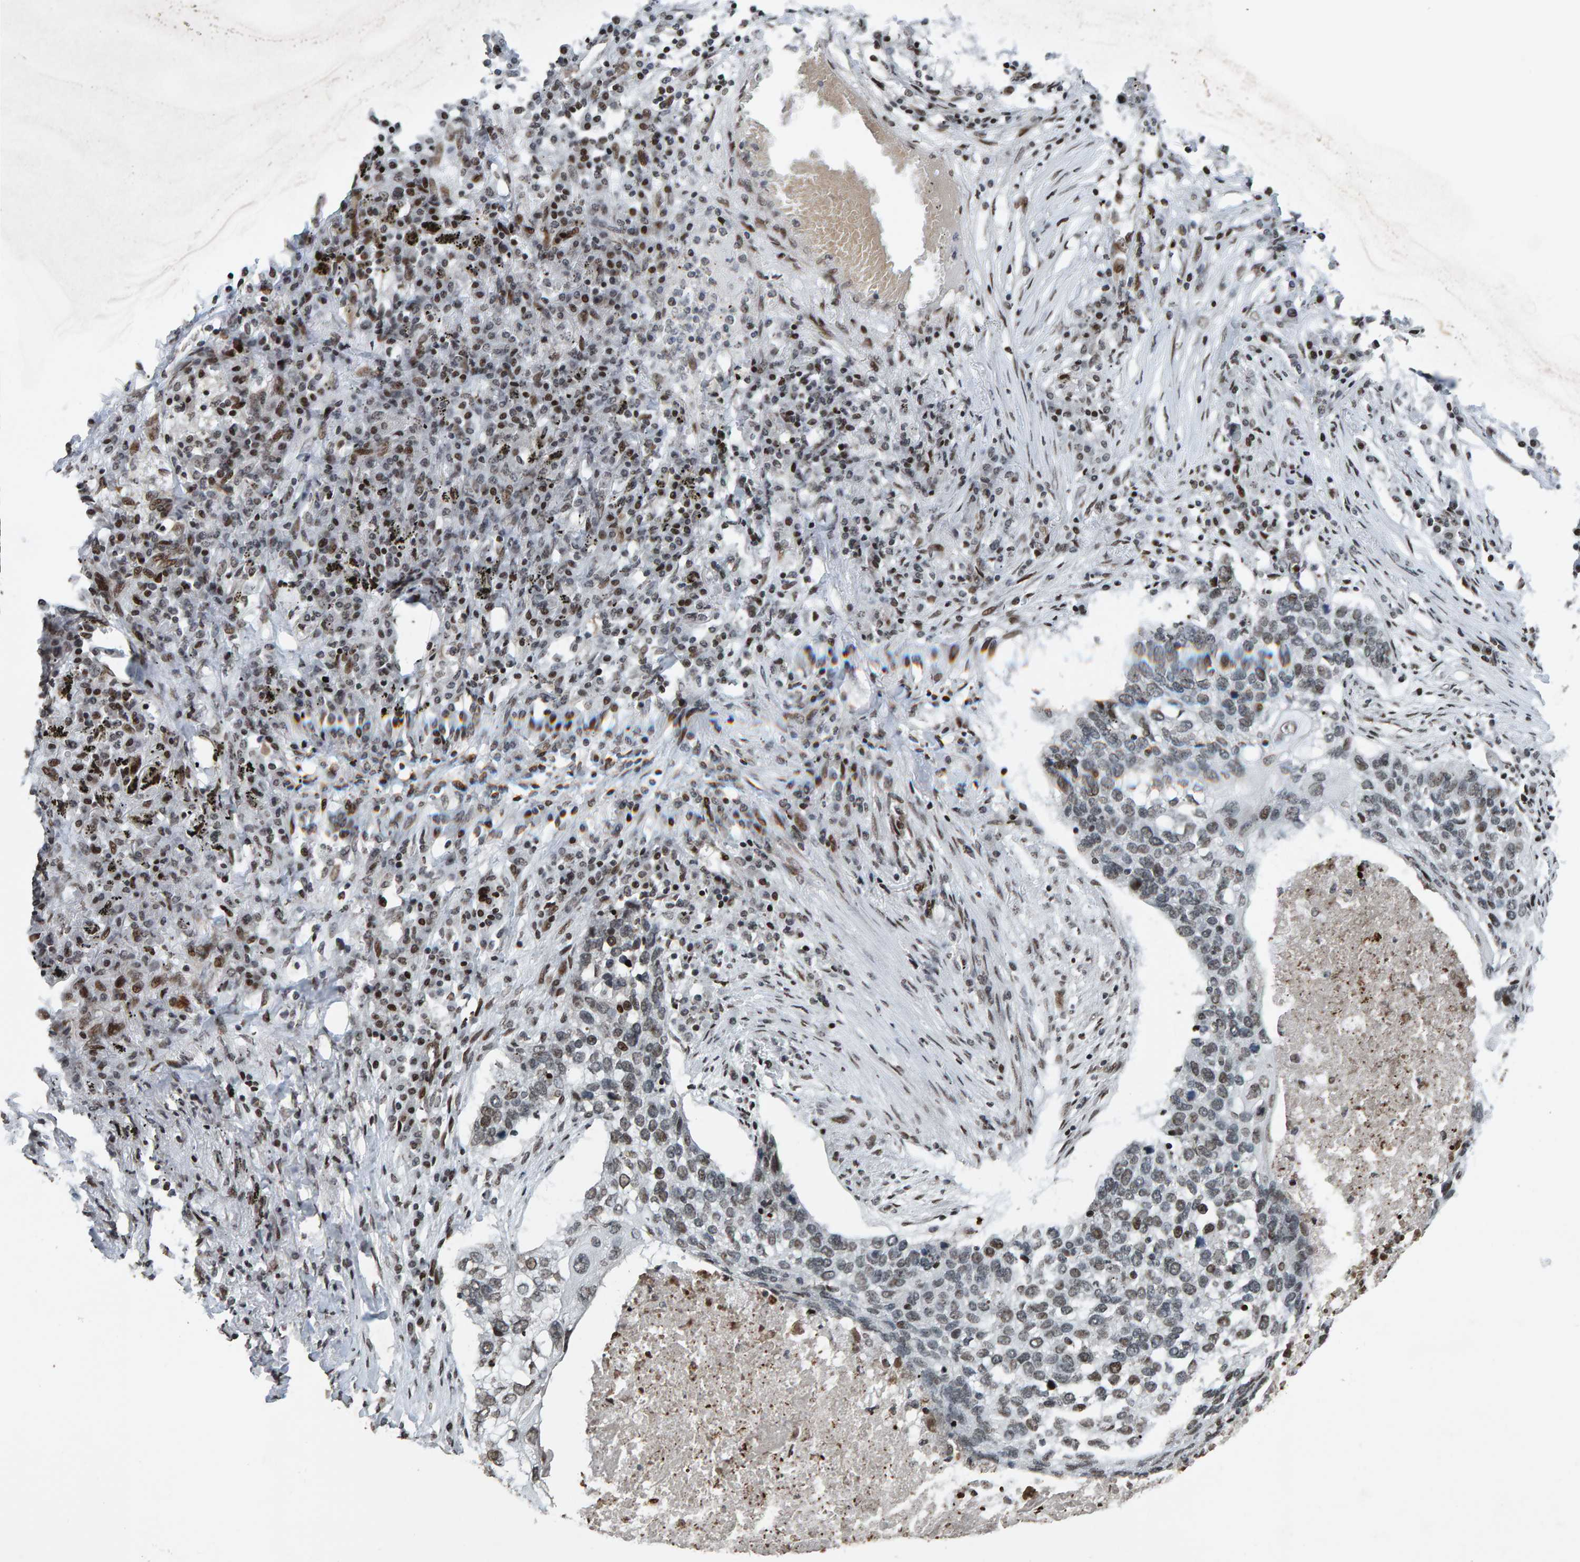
{"staining": {"intensity": "weak", "quantity": "25%-75%", "location": "nuclear"}, "tissue": "lung cancer", "cell_type": "Tumor cells", "image_type": "cancer", "snomed": [{"axis": "morphology", "description": "Squamous cell carcinoma, NOS"}, {"axis": "topography", "description": "Lung"}], "caption": "The image shows immunohistochemical staining of lung squamous cell carcinoma. There is weak nuclear expression is seen in approximately 25%-75% of tumor cells. The protein is stained brown, and the nuclei are stained in blue (DAB (3,3'-diaminobenzidine) IHC with brightfield microscopy, high magnification).", "gene": "ZNF366", "patient": {"sex": "female", "age": 63}}